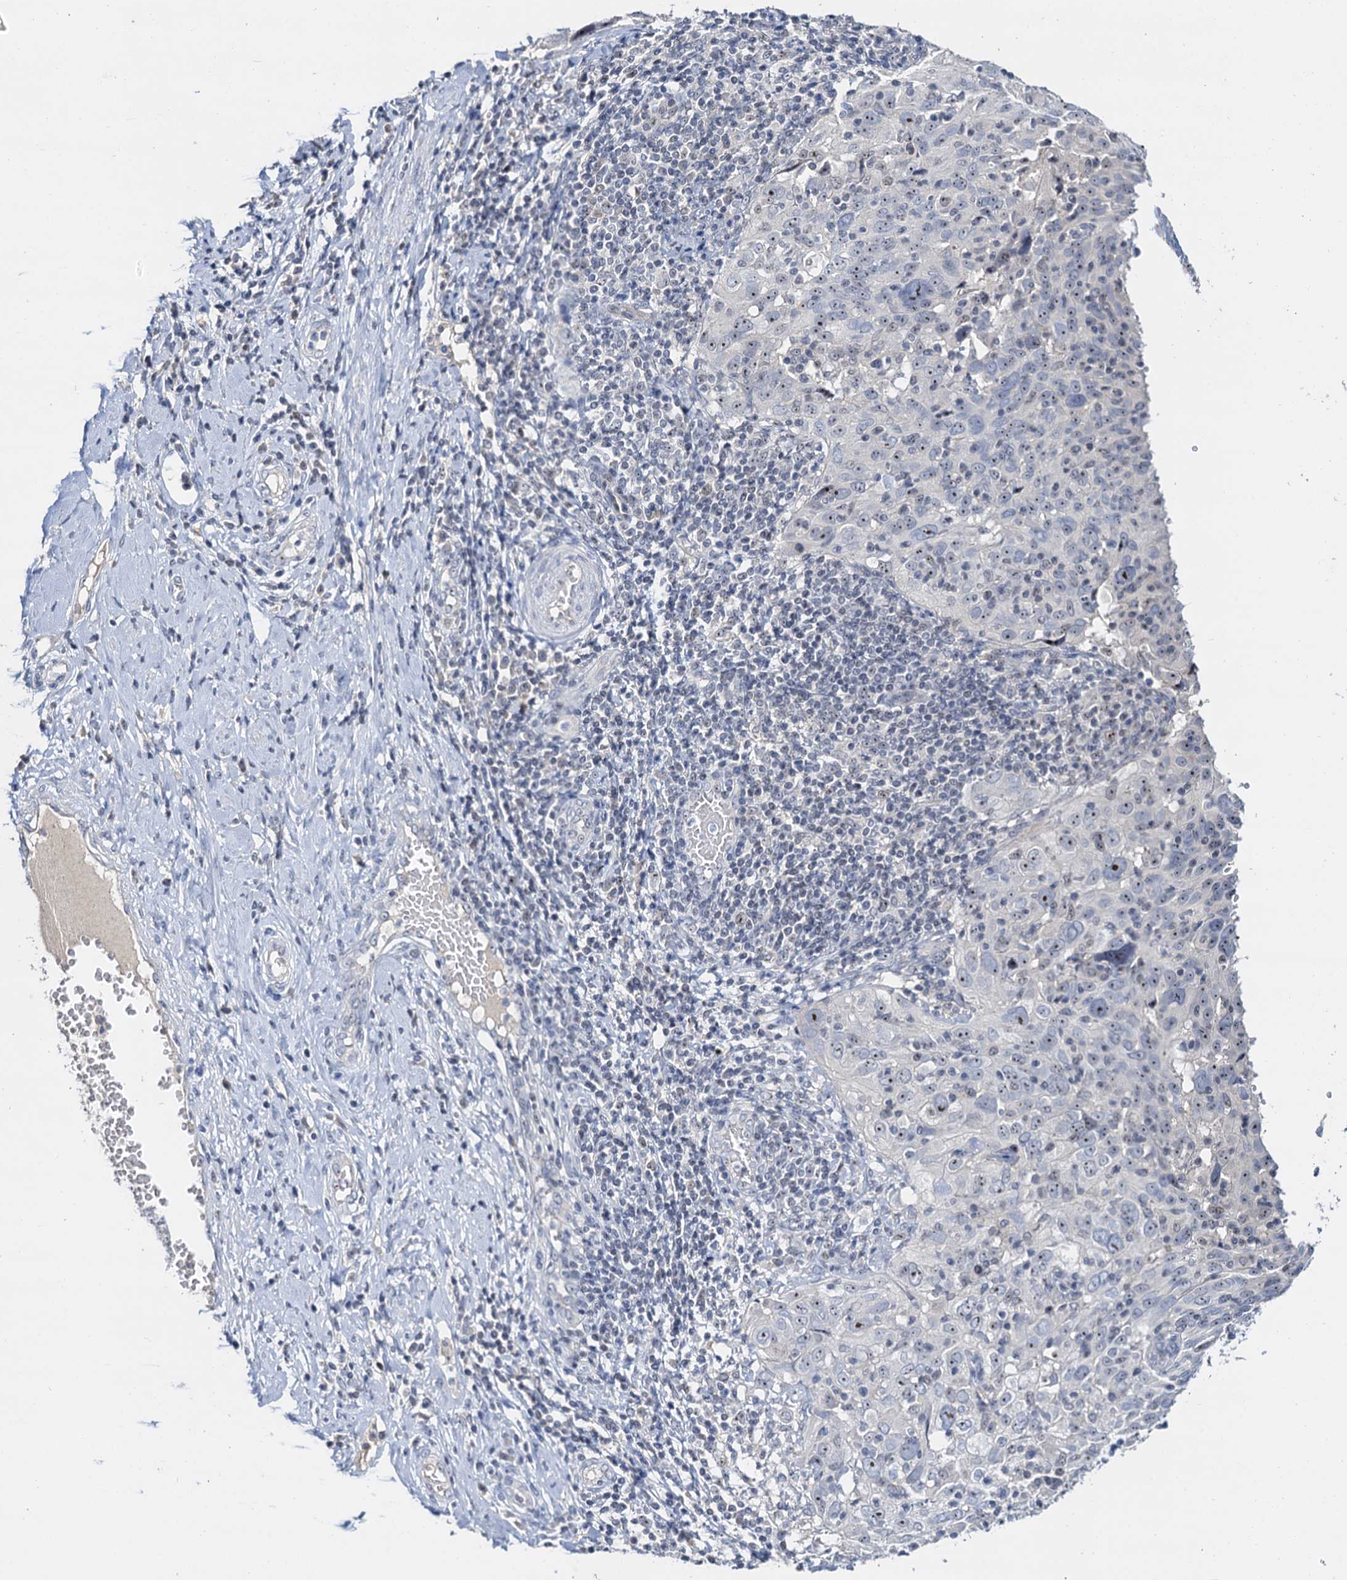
{"staining": {"intensity": "moderate", "quantity": "<25%", "location": "nuclear"}, "tissue": "cervical cancer", "cell_type": "Tumor cells", "image_type": "cancer", "snomed": [{"axis": "morphology", "description": "Squamous cell carcinoma, NOS"}, {"axis": "topography", "description": "Cervix"}], "caption": "Squamous cell carcinoma (cervical) tissue shows moderate nuclear staining in approximately <25% of tumor cells", "gene": "NOP2", "patient": {"sex": "female", "age": 31}}